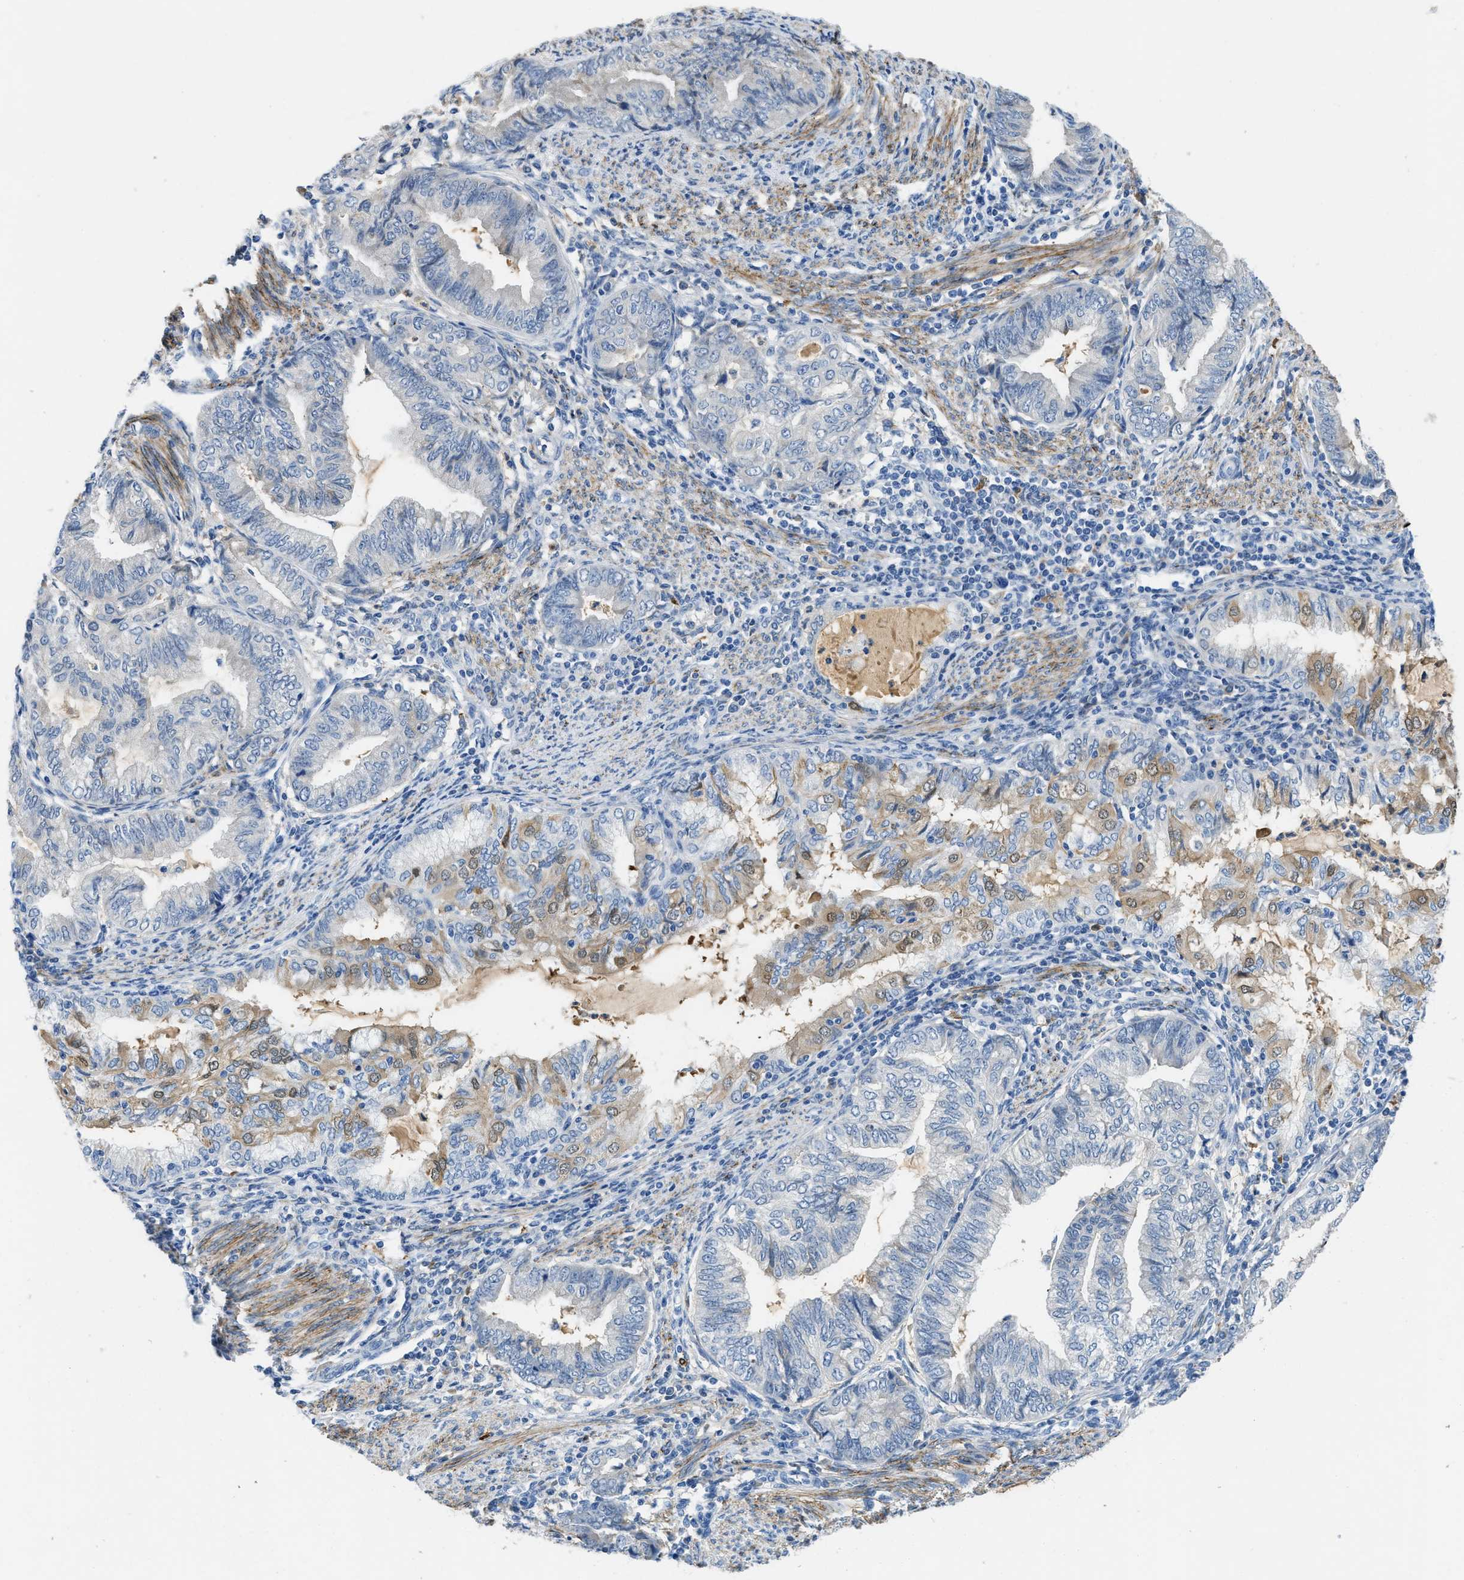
{"staining": {"intensity": "weak", "quantity": "<25%", "location": "cytoplasmic/membranous,nuclear"}, "tissue": "endometrial cancer", "cell_type": "Tumor cells", "image_type": "cancer", "snomed": [{"axis": "morphology", "description": "Adenocarcinoma, NOS"}, {"axis": "topography", "description": "Endometrium"}], "caption": "Tumor cells are negative for brown protein staining in endometrial cancer (adenocarcinoma).", "gene": "SPEG", "patient": {"sex": "female", "age": 79}}